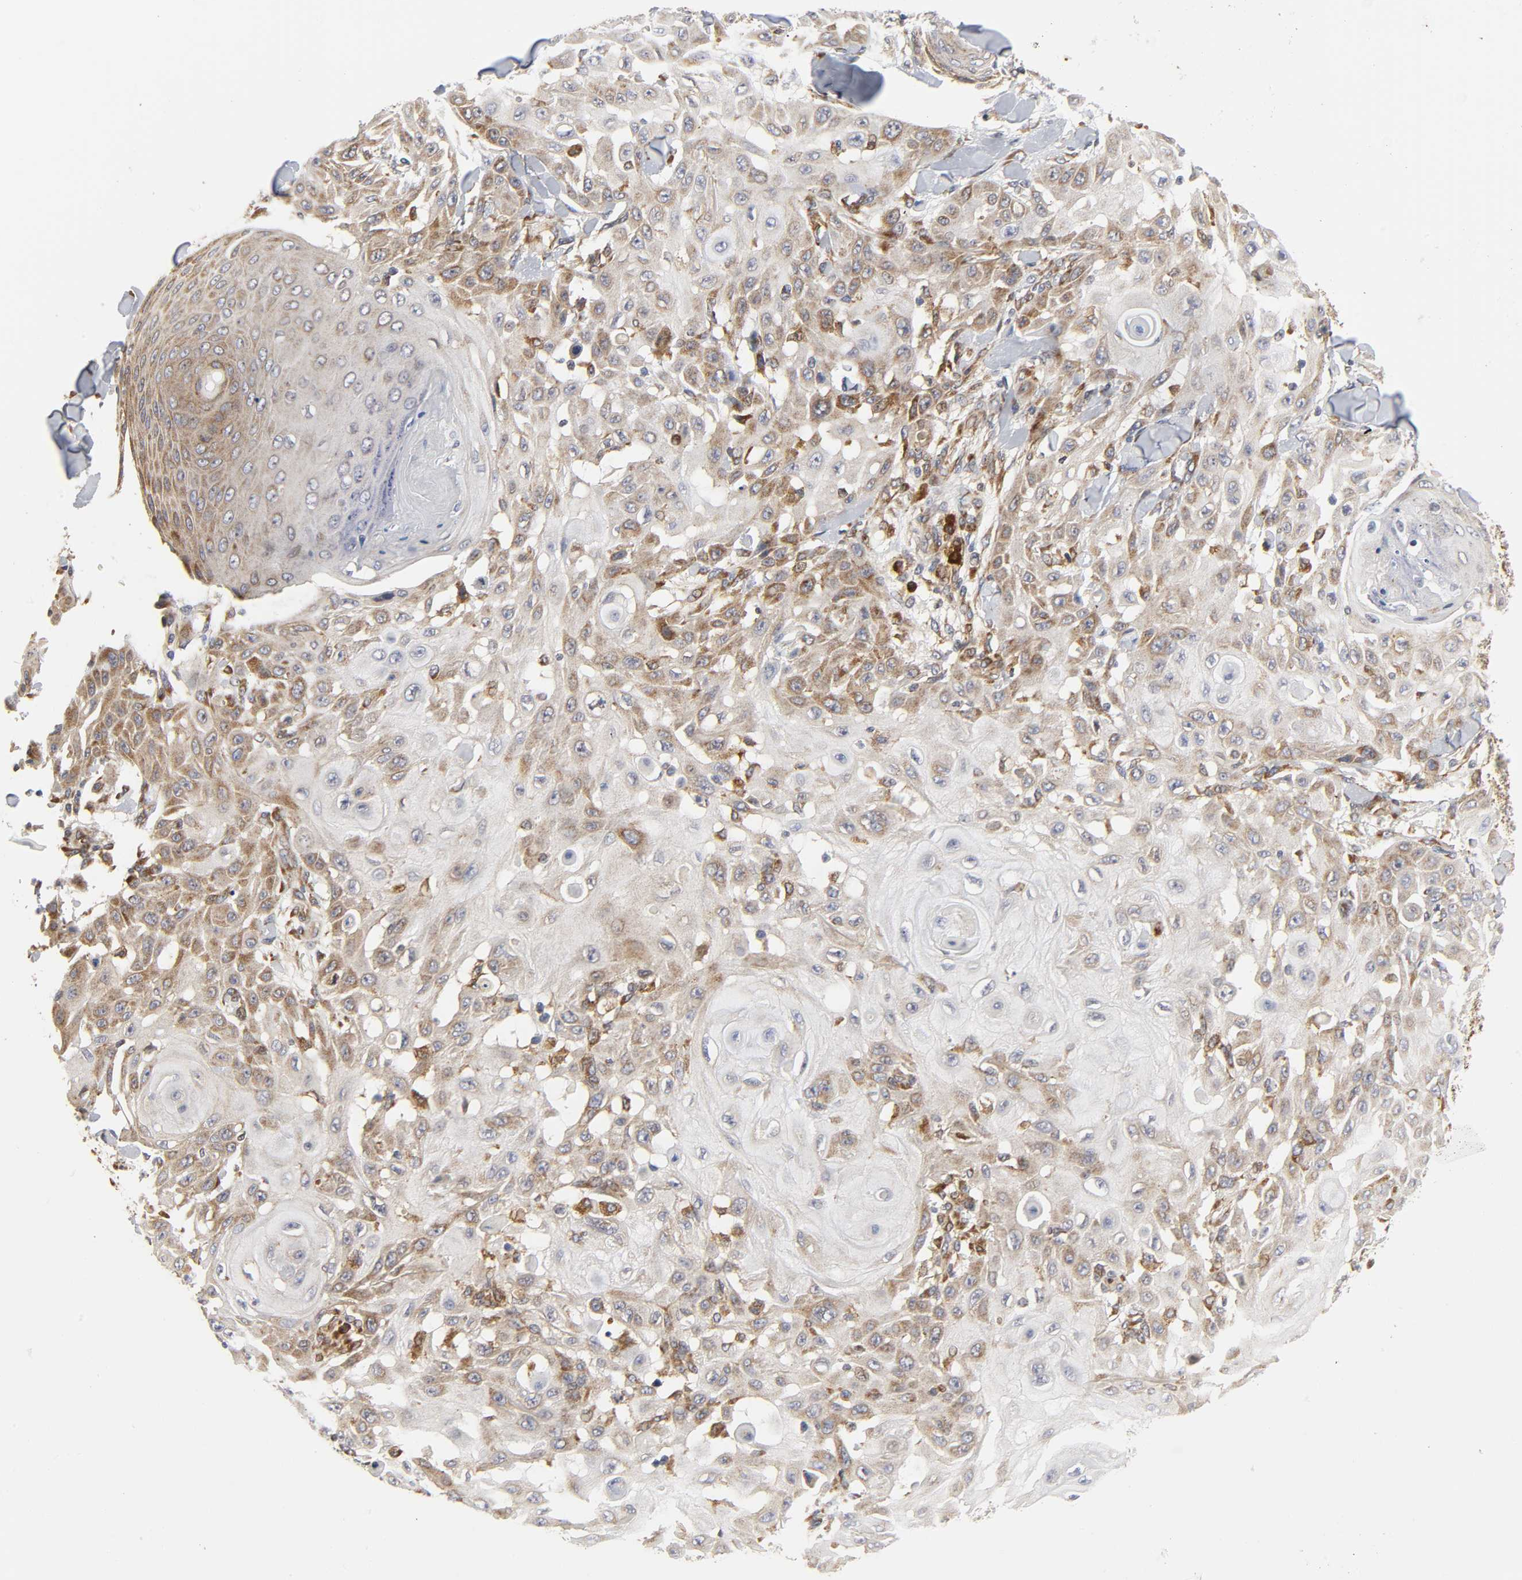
{"staining": {"intensity": "moderate", "quantity": "25%-75%", "location": "cytoplasmic/membranous"}, "tissue": "skin cancer", "cell_type": "Tumor cells", "image_type": "cancer", "snomed": [{"axis": "morphology", "description": "Squamous cell carcinoma, NOS"}, {"axis": "topography", "description": "Skin"}], "caption": "Immunohistochemistry (IHC) (DAB) staining of human skin cancer demonstrates moderate cytoplasmic/membranous protein expression in about 25%-75% of tumor cells. (Stains: DAB (3,3'-diaminobenzidine) in brown, nuclei in blue, Microscopy: brightfield microscopy at high magnification).", "gene": "BAX", "patient": {"sex": "male", "age": 24}}